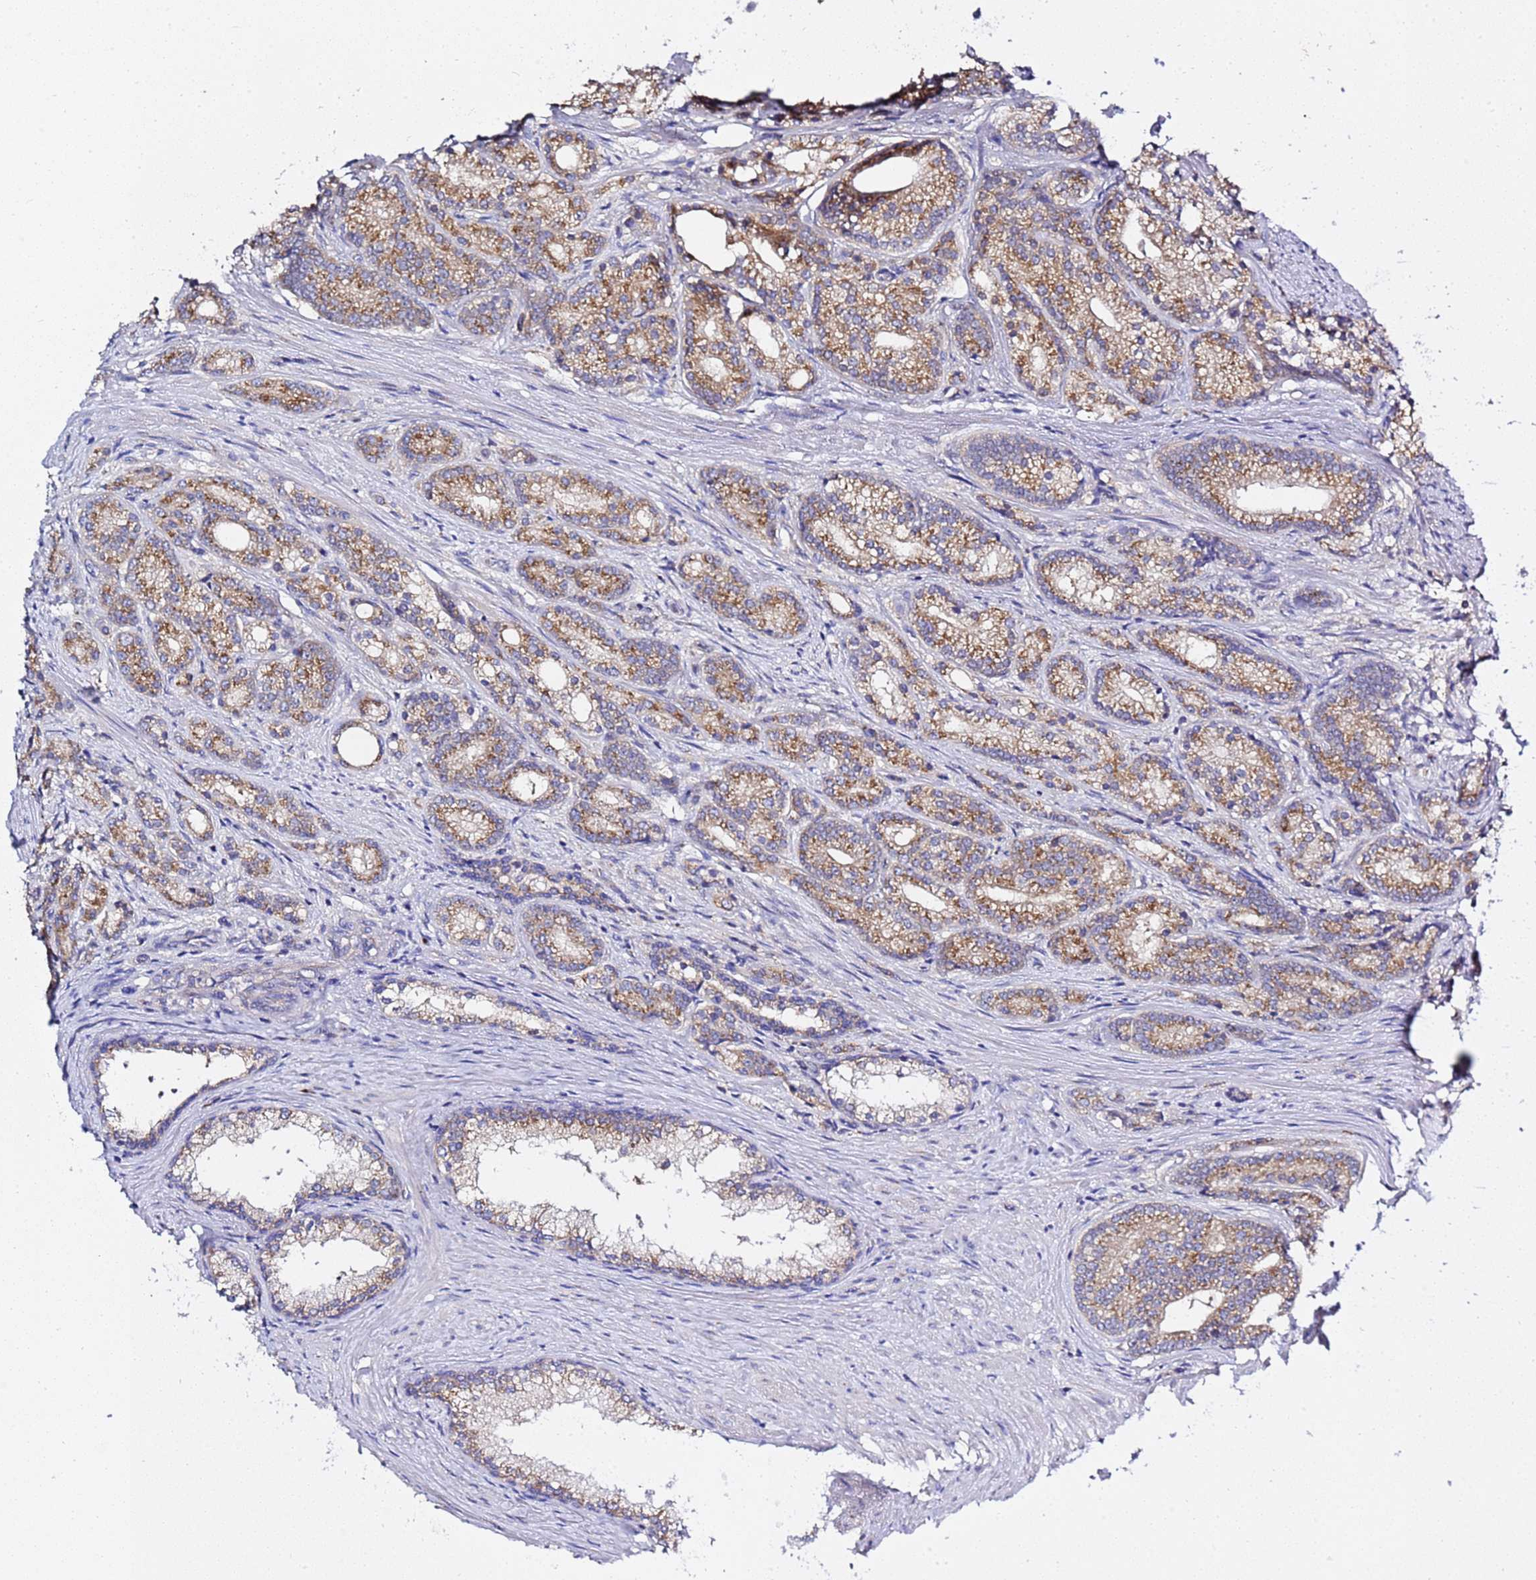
{"staining": {"intensity": "moderate", "quantity": ">75%", "location": "cytoplasmic/membranous"}, "tissue": "prostate cancer", "cell_type": "Tumor cells", "image_type": "cancer", "snomed": [{"axis": "morphology", "description": "Adenocarcinoma, Low grade"}, {"axis": "topography", "description": "Prostate"}], "caption": "The immunohistochemical stain shows moderate cytoplasmic/membranous positivity in tumor cells of prostate low-grade adenocarcinoma tissue.", "gene": "ANAPC1", "patient": {"sex": "male", "age": 71}}